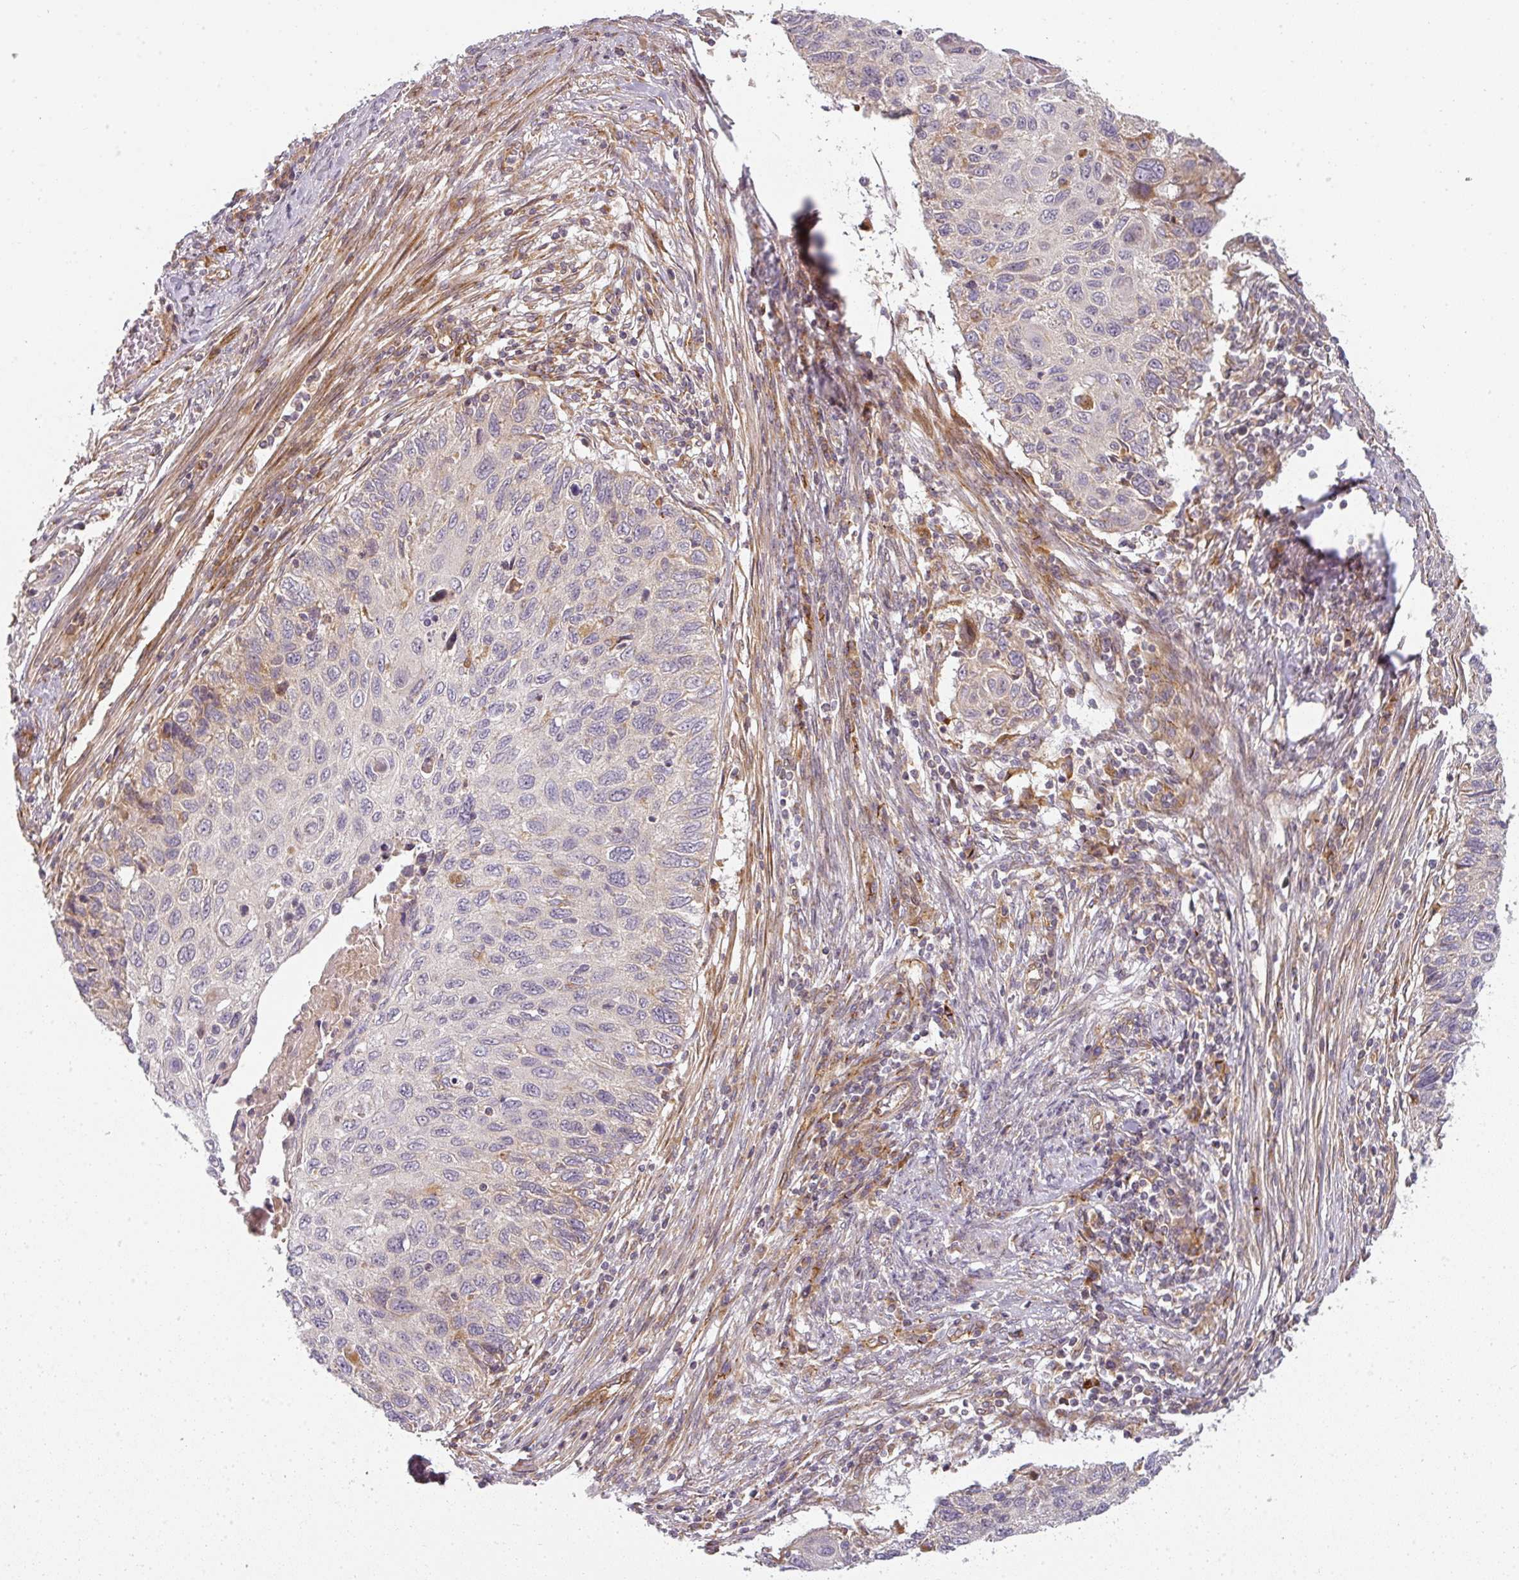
{"staining": {"intensity": "negative", "quantity": "none", "location": "none"}, "tissue": "cervical cancer", "cell_type": "Tumor cells", "image_type": "cancer", "snomed": [{"axis": "morphology", "description": "Squamous cell carcinoma, NOS"}, {"axis": "topography", "description": "Cervix"}], "caption": "IHC of human cervical squamous cell carcinoma displays no positivity in tumor cells.", "gene": "CNOT1", "patient": {"sex": "female", "age": 70}}